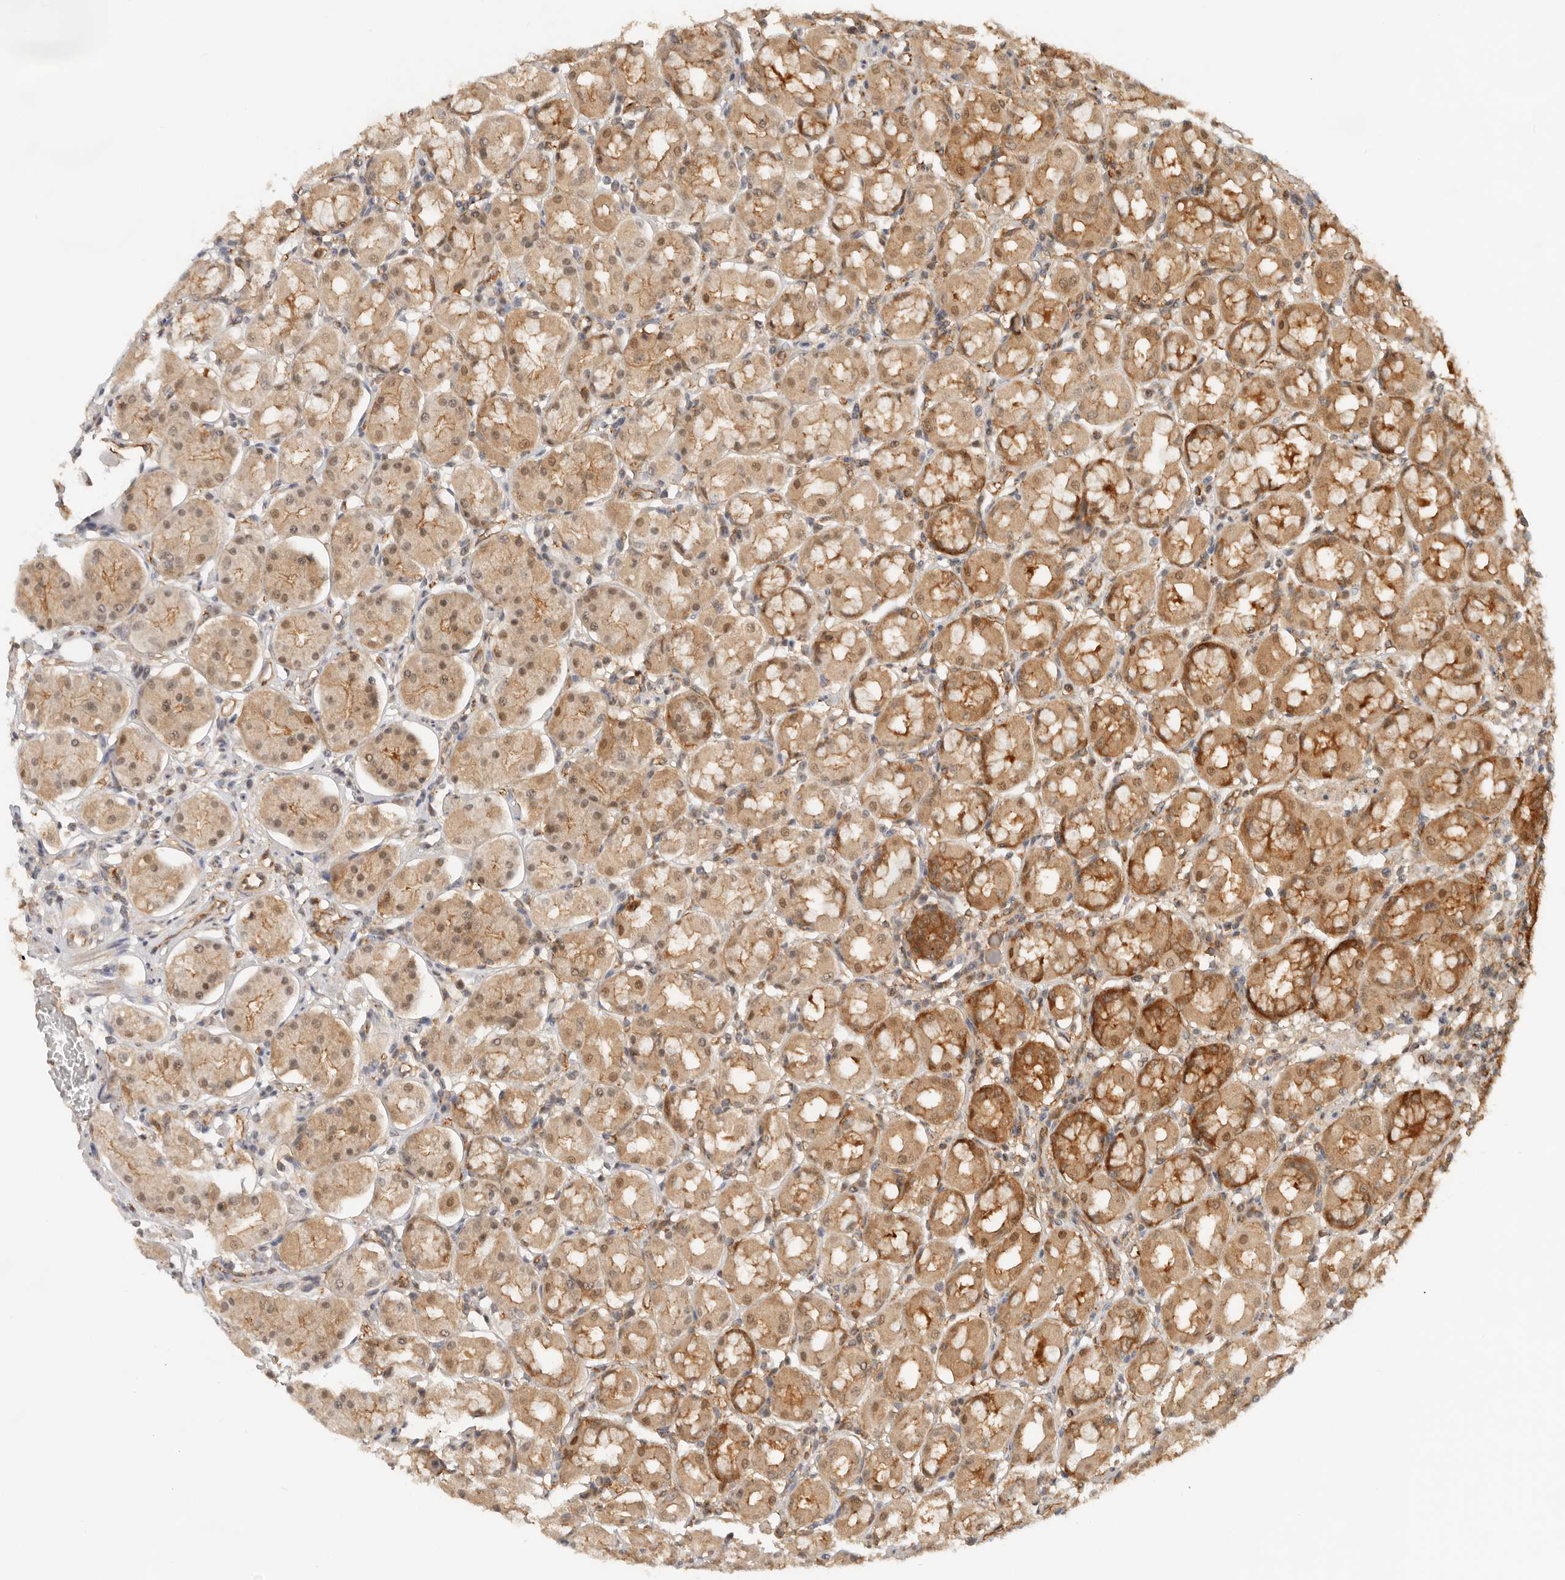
{"staining": {"intensity": "strong", "quantity": ">75%", "location": "cytoplasmic/membranous,nuclear"}, "tissue": "stomach", "cell_type": "Glandular cells", "image_type": "normal", "snomed": [{"axis": "morphology", "description": "Normal tissue, NOS"}, {"axis": "topography", "description": "Stomach"}, {"axis": "topography", "description": "Stomach, lower"}], "caption": "A high amount of strong cytoplasmic/membranous,nuclear positivity is present in approximately >75% of glandular cells in normal stomach. (DAB IHC with brightfield microscopy, high magnification).", "gene": "HEXD", "patient": {"sex": "female", "age": 56}}